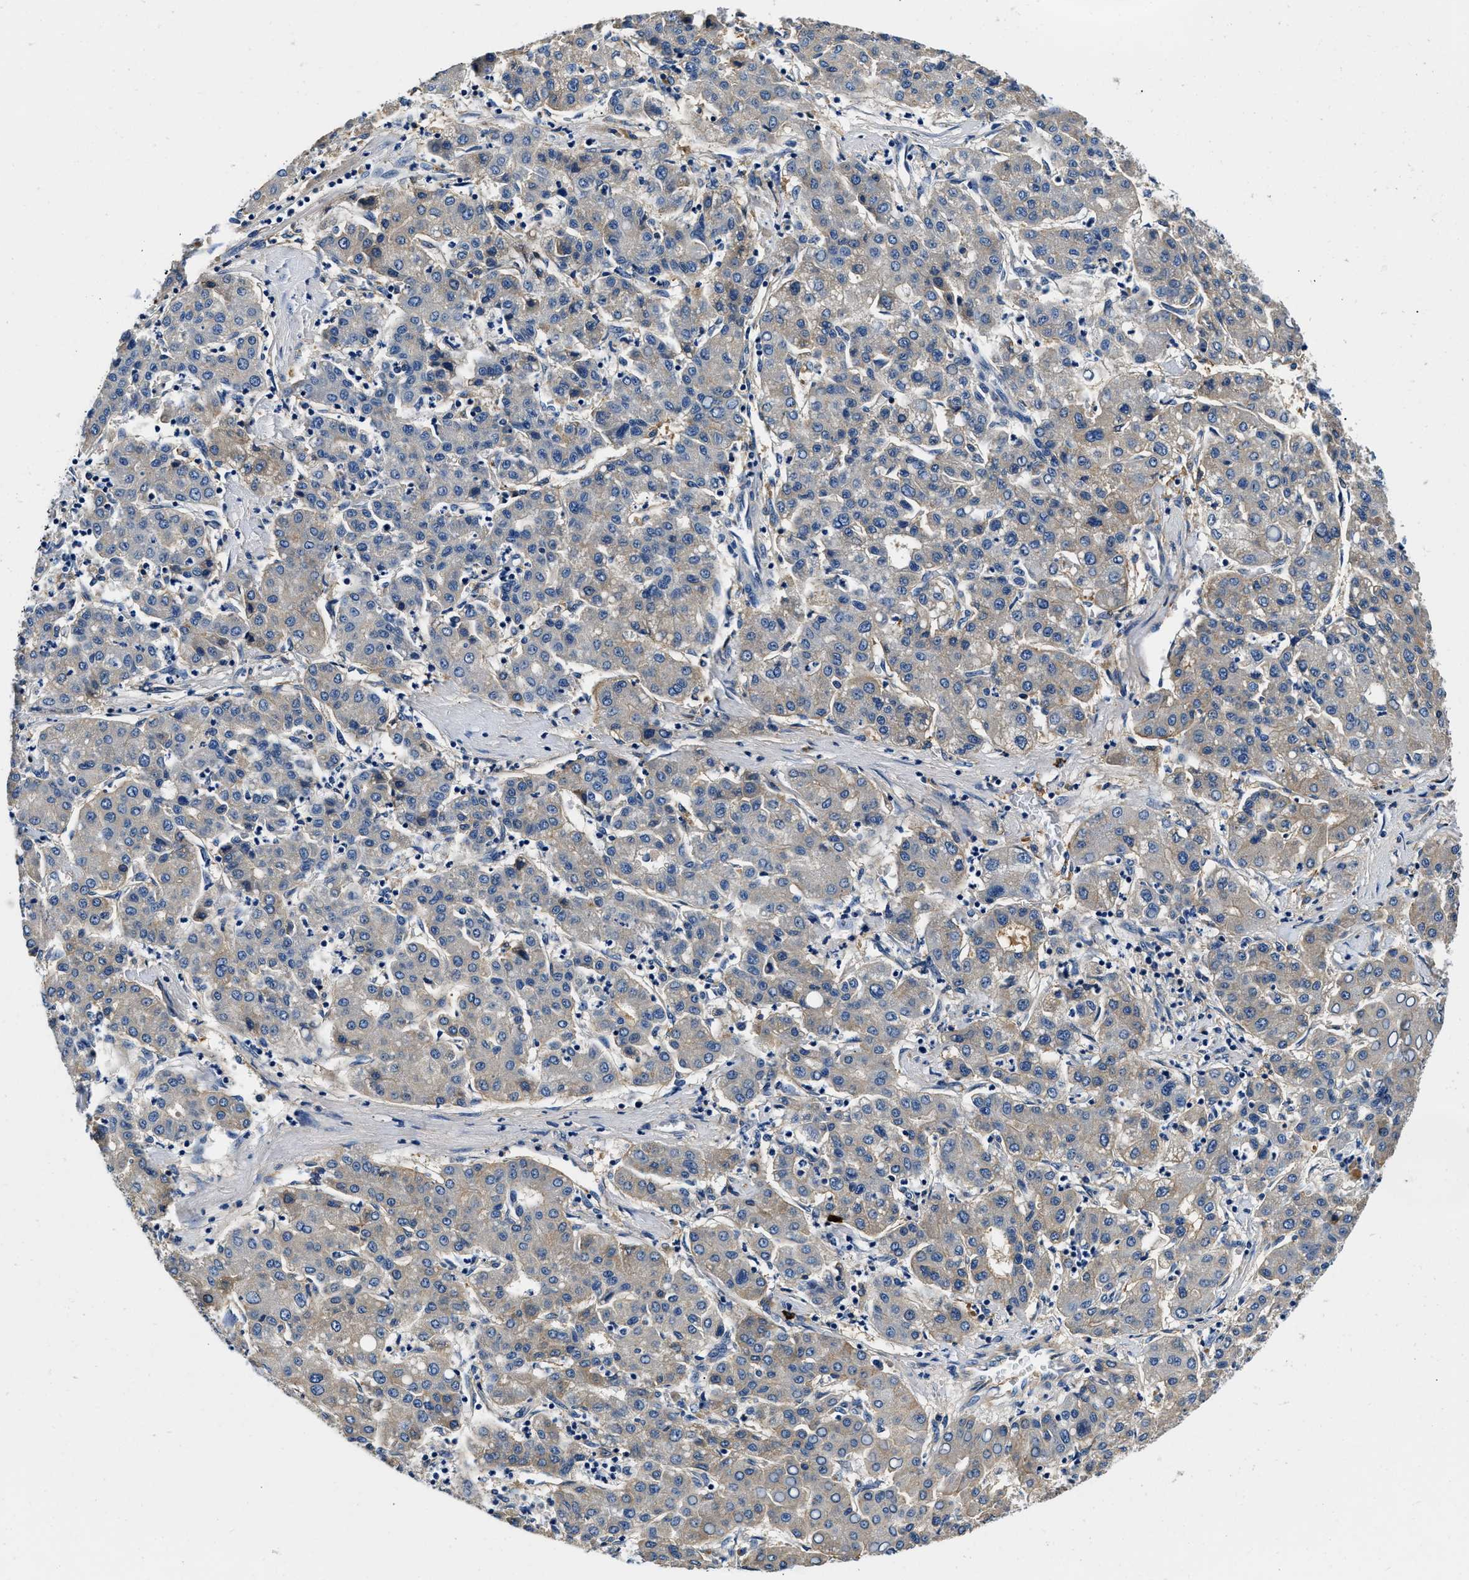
{"staining": {"intensity": "weak", "quantity": "<25%", "location": "cytoplasmic/membranous"}, "tissue": "liver cancer", "cell_type": "Tumor cells", "image_type": "cancer", "snomed": [{"axis": "morphology", "description": "Carcinoma, Hepatocellular, NOS"}, {"axis": "topography", "description": "Liver"}], "caption": "Immunohistochemical staining of liver hepatocellular carcinoma exhibits no significant positivity in tumor cells.", "gene": "ZFAND3", "patient": {"sex": "male", "age": 65}}